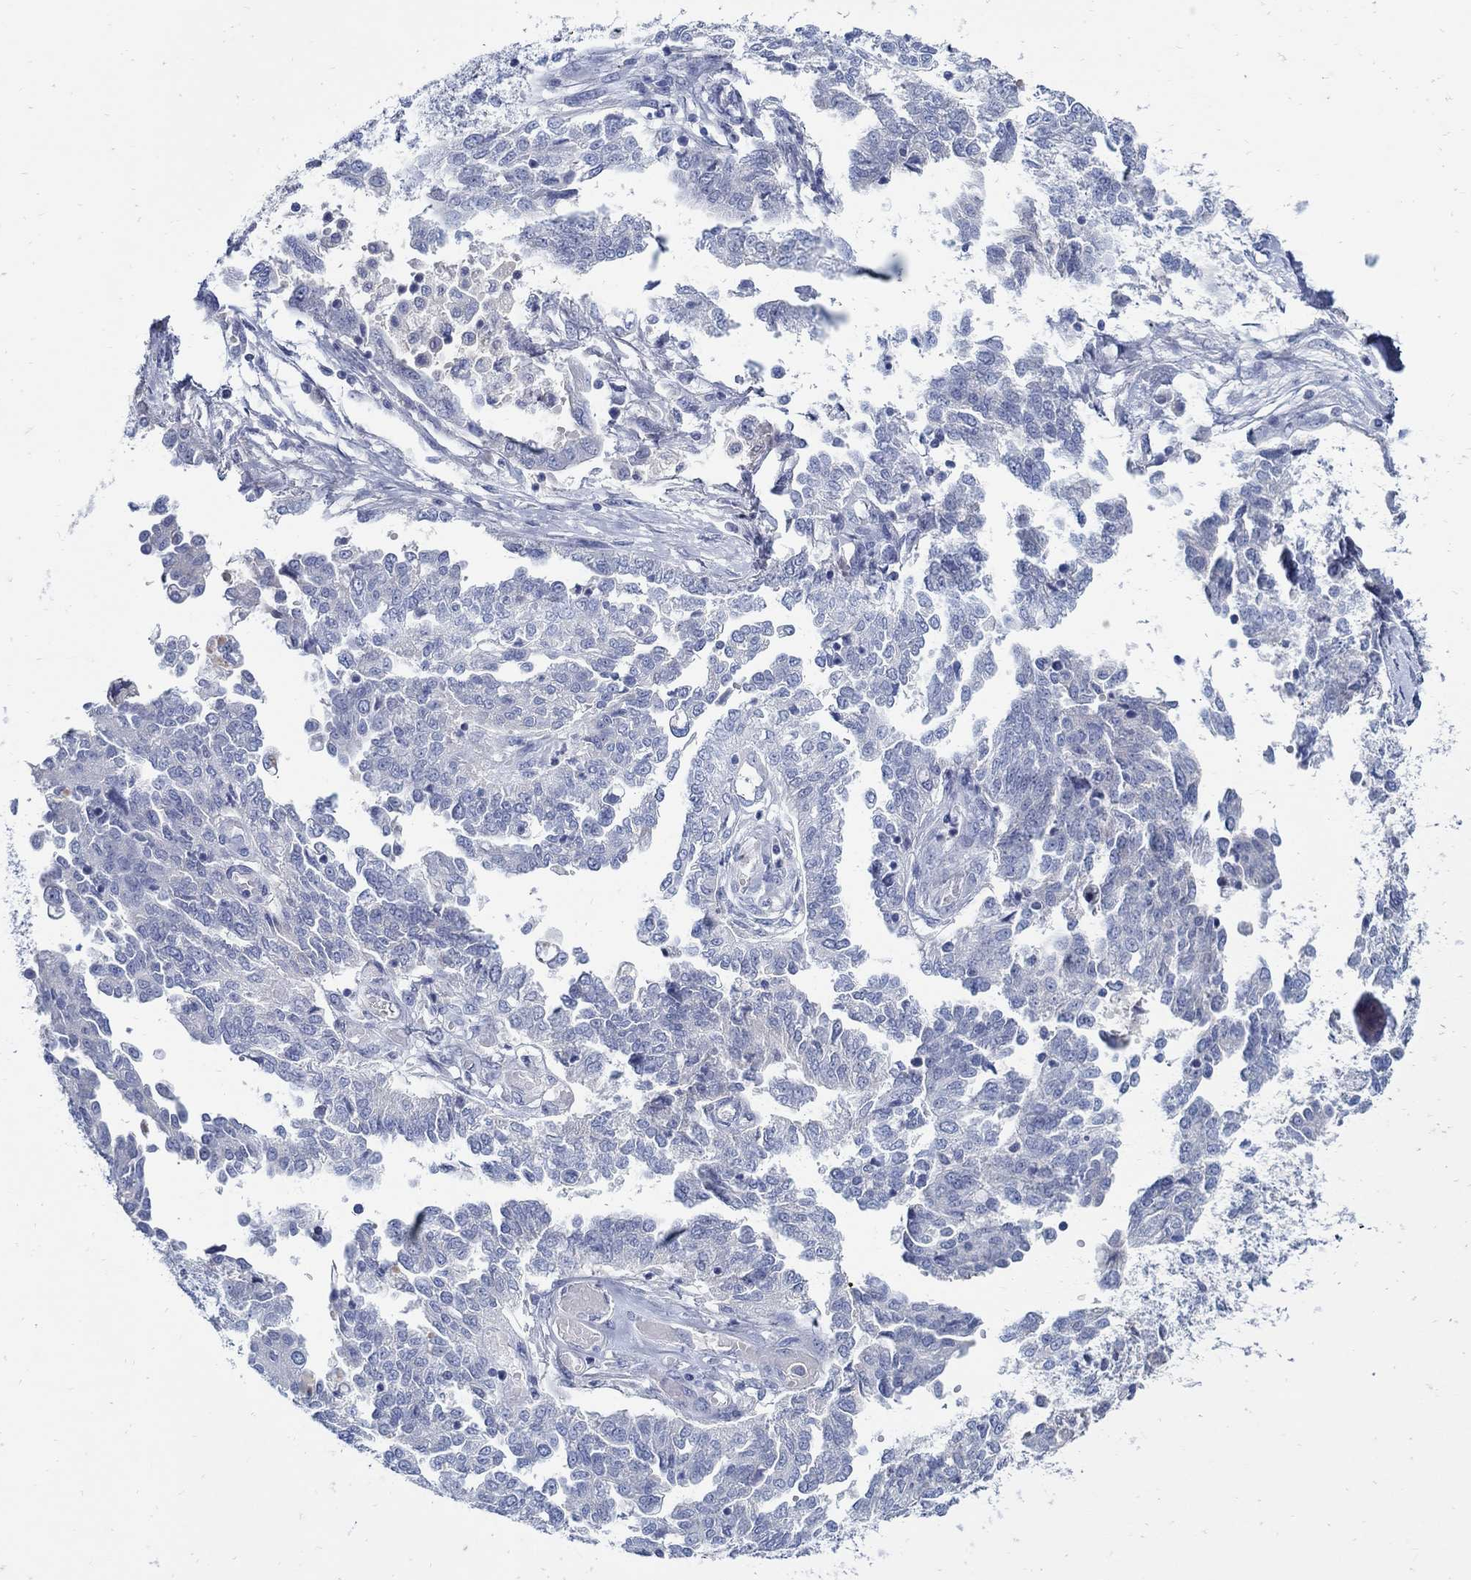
{"staining": {"intensity": "negative", "quantity": "none", "location": "none"}, "tissue": "ovarian cancer", "cell_type": "Tumor cells", "image_type": "cancer", "snomed": [{"axis": "morphology", "description": "Cystadenocarcinoma, serous, NOS"}, {"axis": "topography", "description": "Ovary"}], "caption": "Tumor cells show no significant expression in ovarian cancer (serous cystadenocarcinoma).", "gene": "PAX9", "patient": {"sex": "female", "age": 67}}